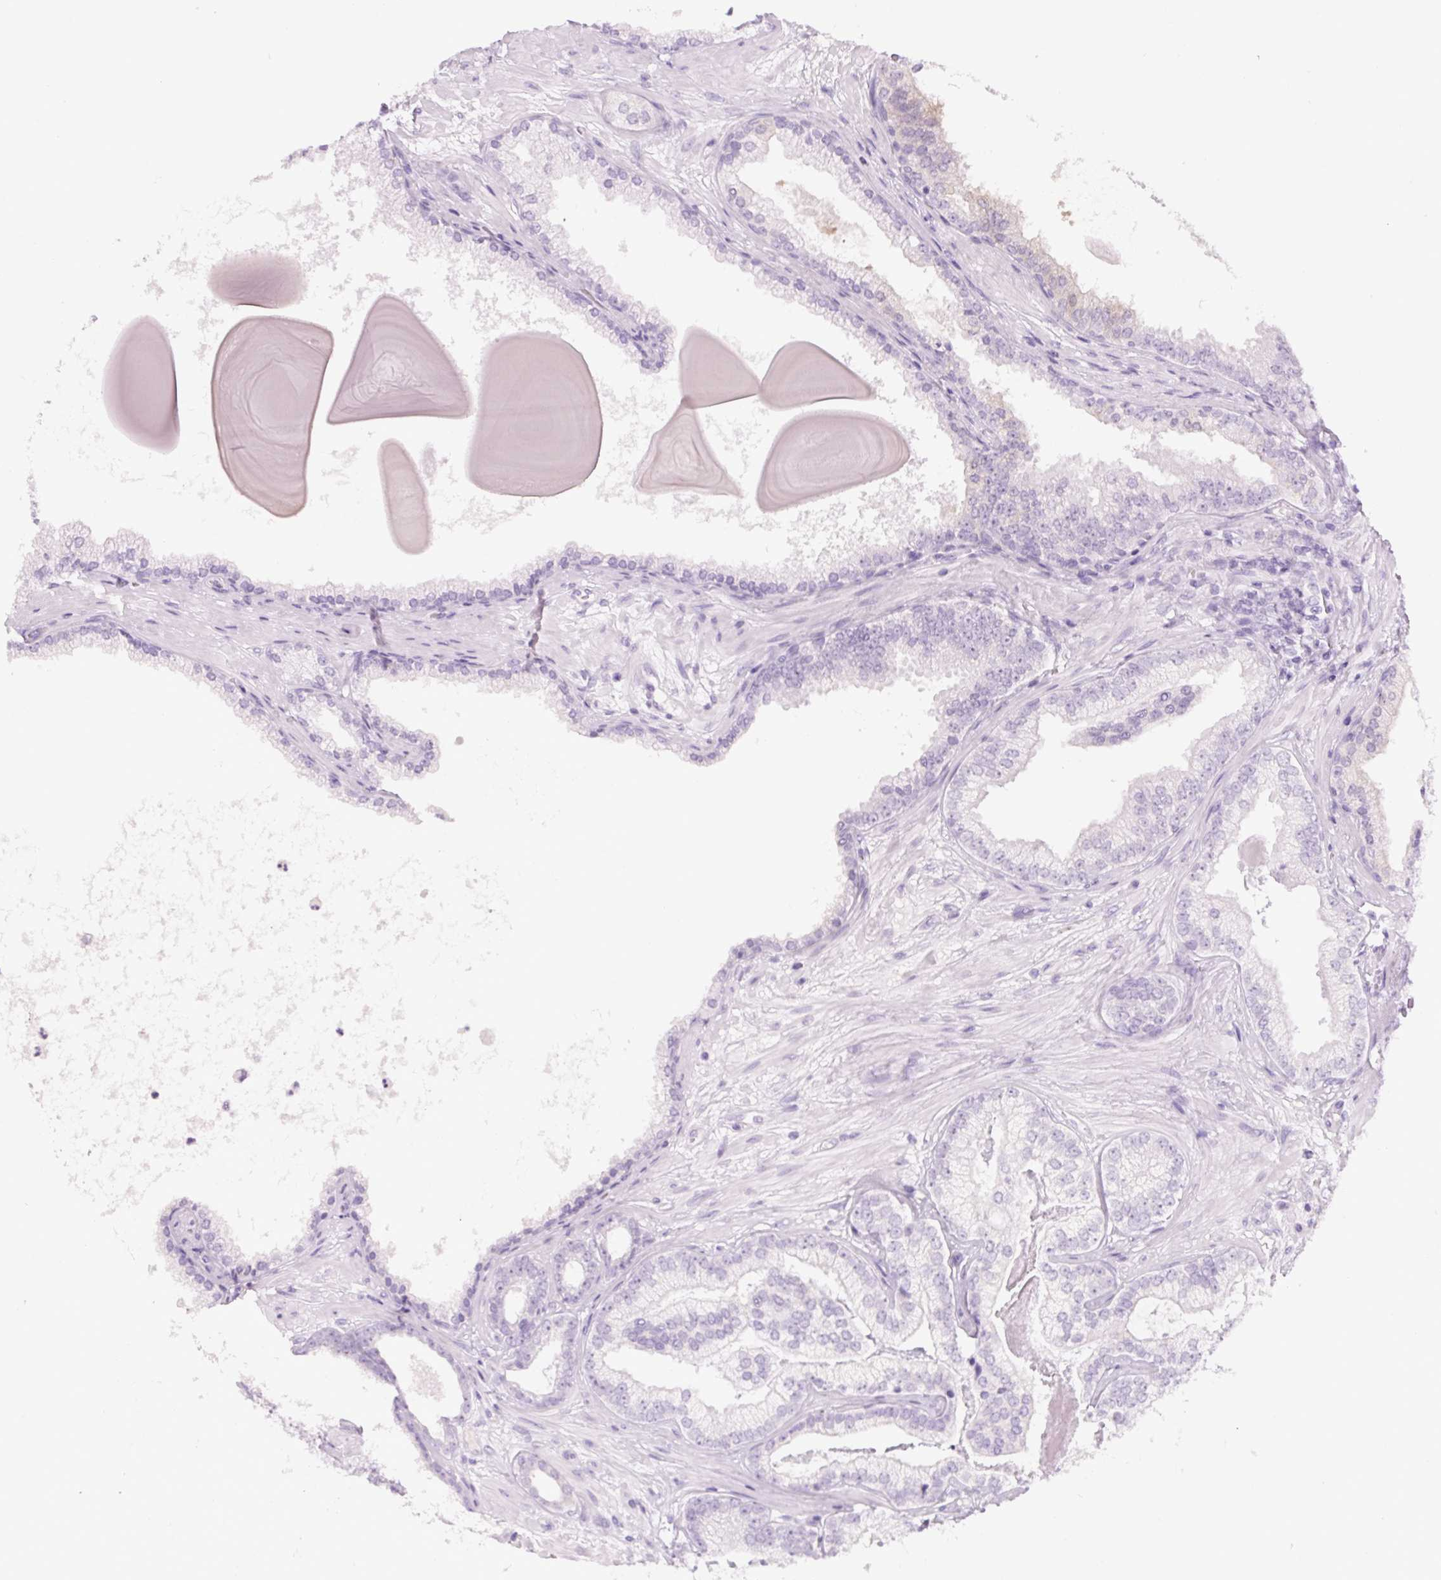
{"staining": {"intensity": "negative", "quantity": "none", "location": "none"}, "tissue": "prostate cancer", "cell_type": "Tumor cells", "image_type": "cancer", "snomed": [{"axis": "morphology", "description": "Adenocarcinoma, Low grade"}, {"axis": "topography", "description": "Prostate"}], "caption": "This is a histopathology image of immunohistochemistry (IHC) staining of low-grade adenocarcinoma (prostate), which shows no expression in tumor cells.", "gene": "COL9A2", "patient": {"sex": "male", "age": 61}}